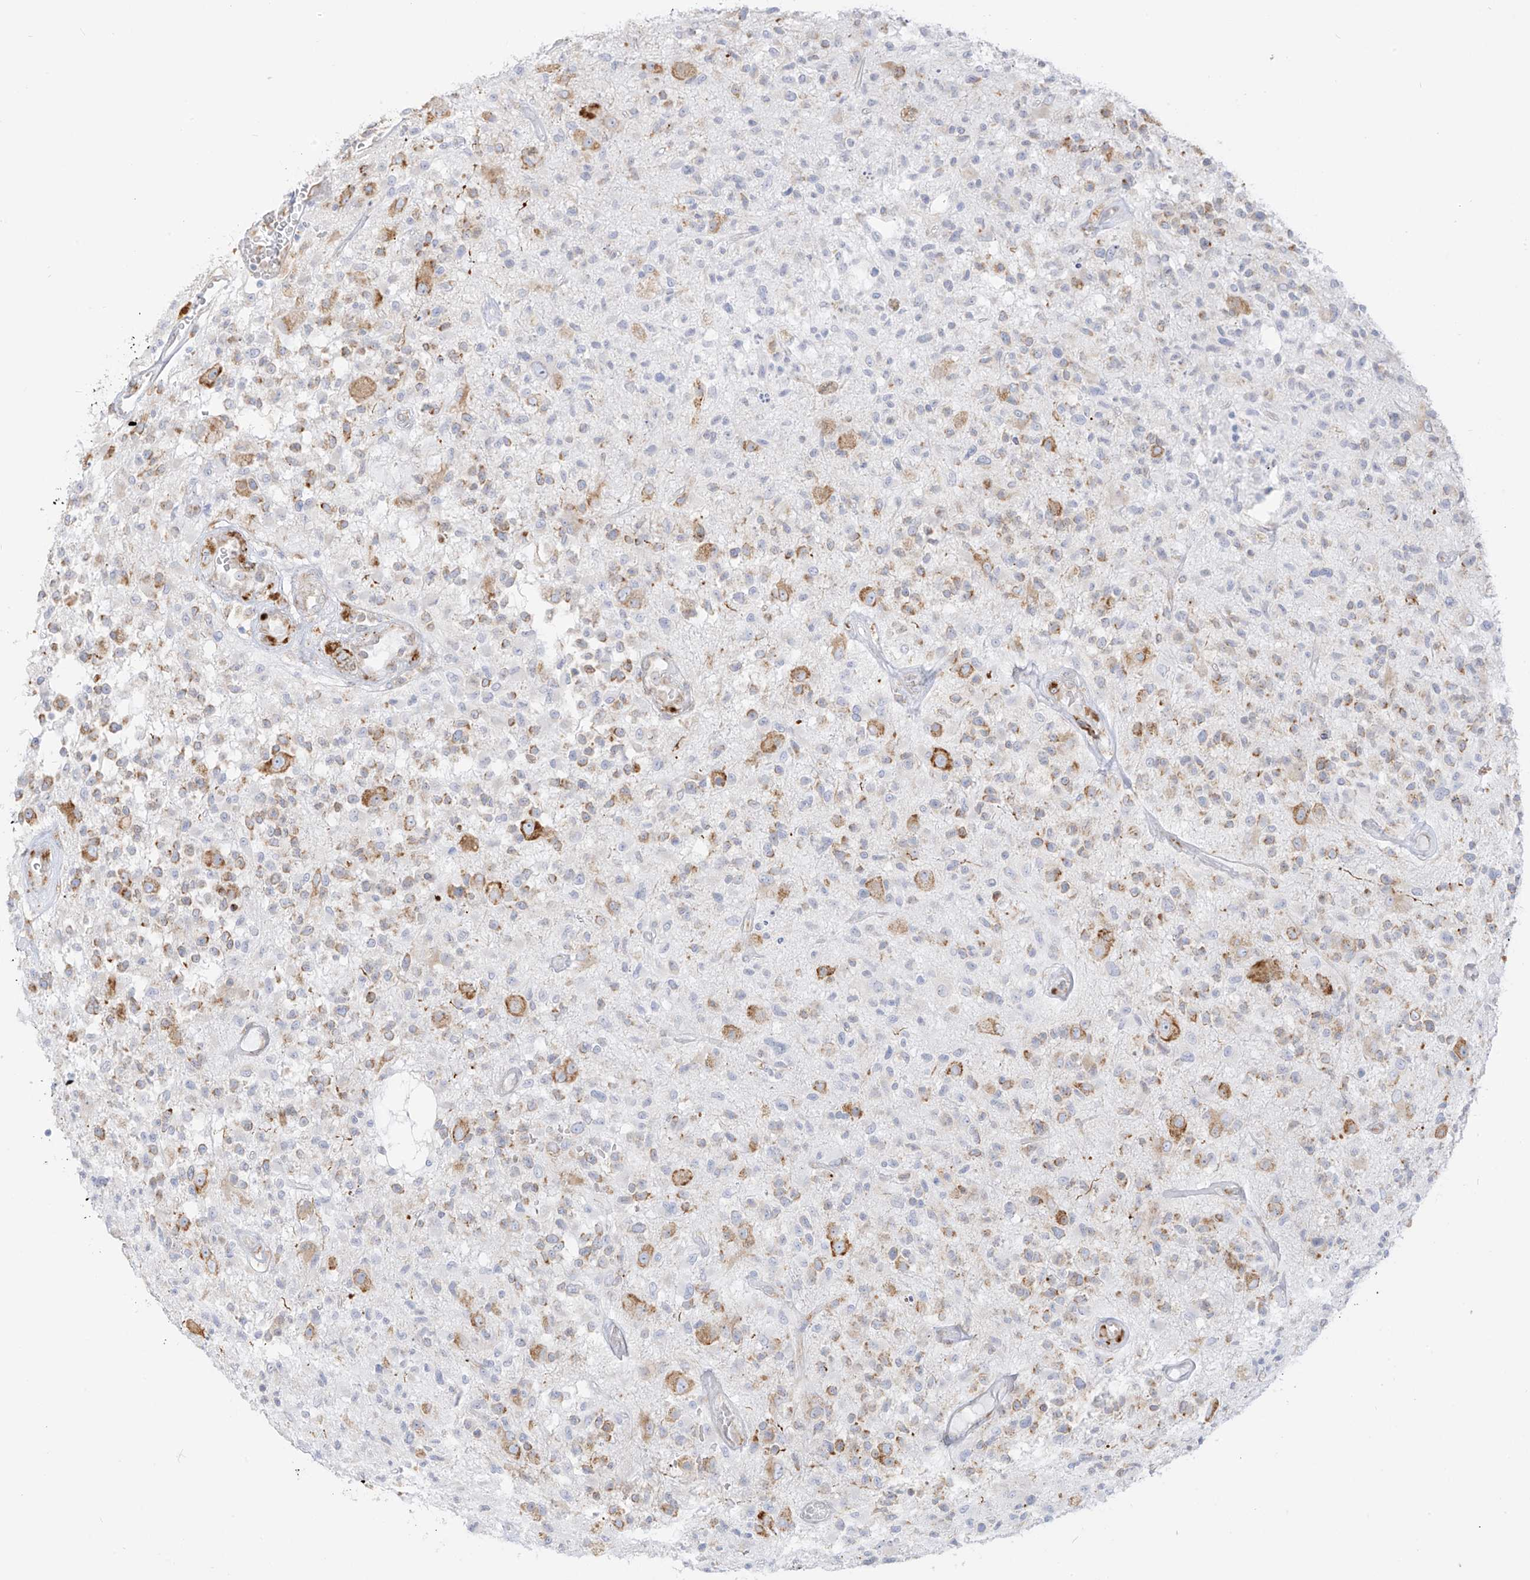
{"staining": {"intensity": "weak", "quantity": "<25%", "location": "cytoplasmic/membranous"}, "tissue": "glioma", "cell_type": "Tumor cells", "image_type": "cancer", "snomed": [{"axis": "morphology", "description": "Glioma, malignant, High grade"}, {"axis": "morphology", "description": "Glioblastoma, NOS"}, {"axis": "topography", "description": "Brain"}], "caption": "Micrograph shows no protein expression in tumor cells of malignant glioma (high-grade) tissue.", "gene": "LRRC59", "patient": {"sex": "male", "age": 60}}